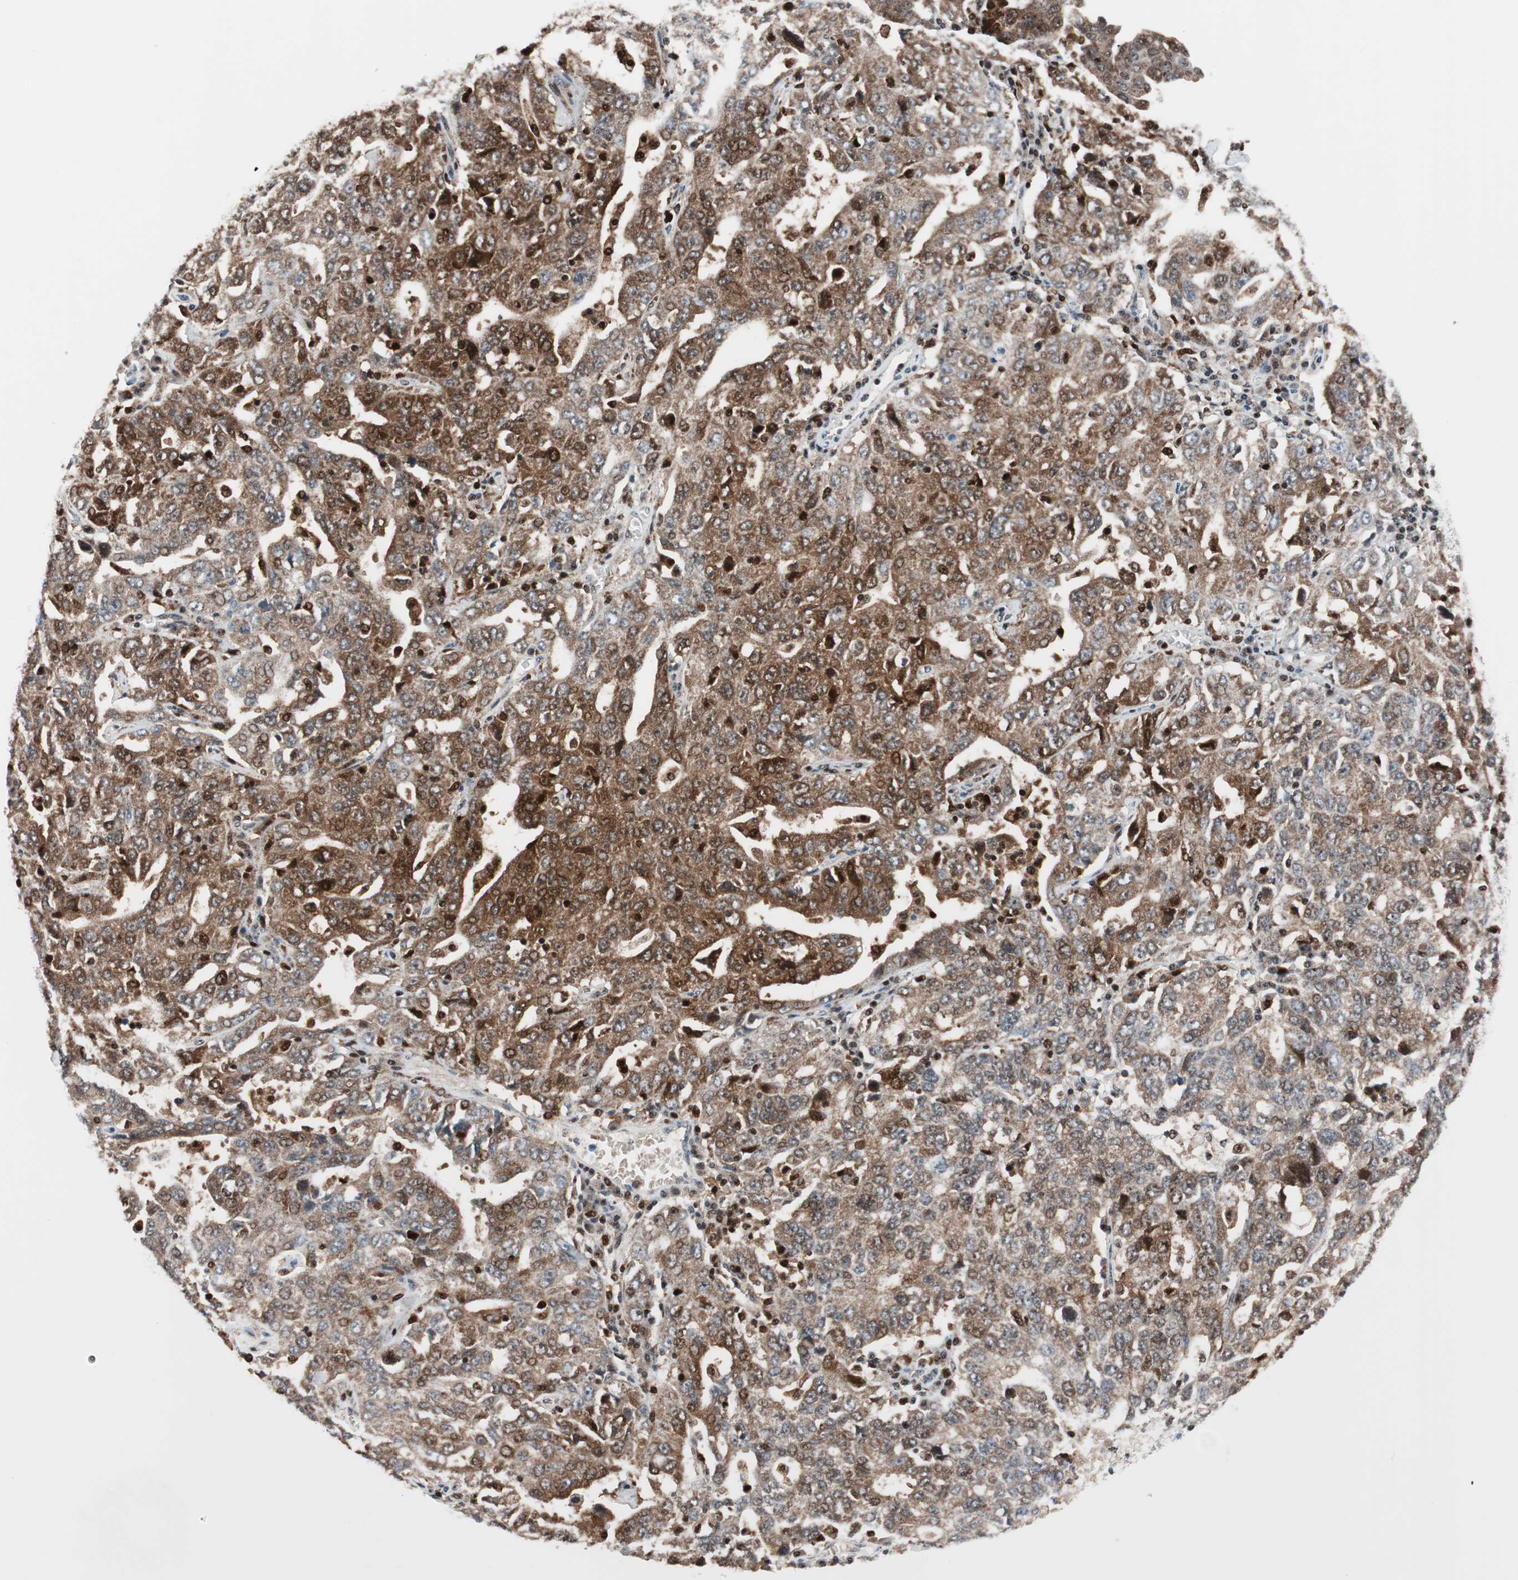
{"staining": {"intensity": "moderate", "quantity": ">75%", "location": "cytoplasmic/membranous,nuclear"}, "tissue": "ovarian cancer", "cell_type": "Tumor cells", "image_type": "cancer", "snomed": [{"axis": "morphology", "description": "Carcinoma, endometroid"}, {"axis": "topography", "description": "Ovary"}], "caption": "IHC of ovarian cancer reveals medium levels of moderate cytoplasmic/membranous and nuclear expression in about >75% of tumor cells. (Stains: DAB (3,3'-diaminobenzidine) in brown, nuclei in blue, Microscopy: brightfield microscopy at high magnification).", "gene": "RGS10", "patient": {"sex": "female", "age": 62}}